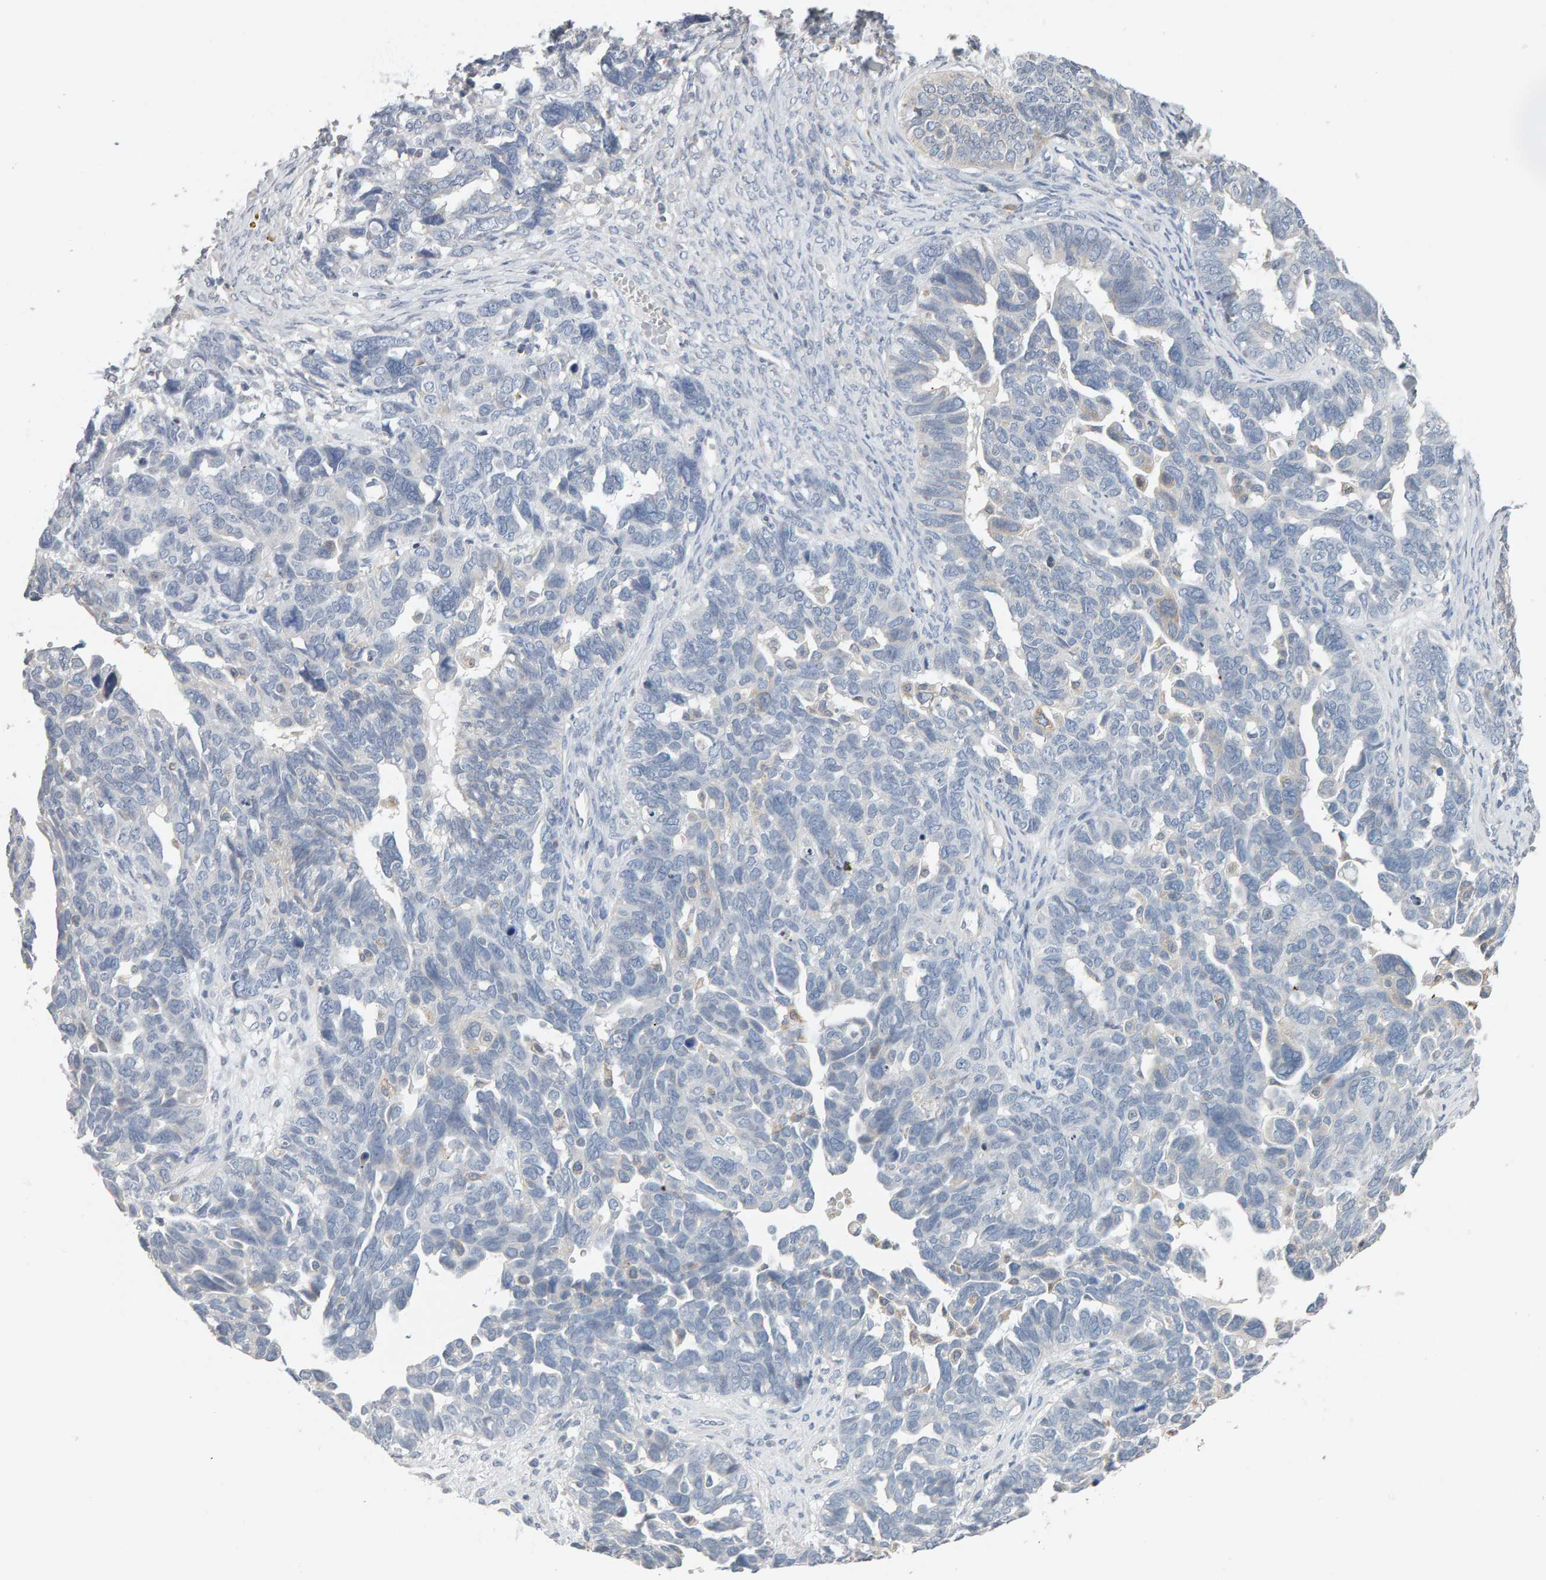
{"staining": {"intensity": "negative", "quantity": "none", "location": "none"}, "tissue": "ovarian cancer", "cell_type": "Tumor cells", "image_type": "cancer", "snomed": [{"axis": "morphology", "description": "Cystadenocarcinoma, serous, NOS"}, {"axis": "topography", "description": "Ovary"}], "caption": "Tumor cells are negative for protein expression in human ovarian serous cystadenocarcinoma.", "gene": "ADHFE1", "patient": {"sex": "female", "age": 79}}